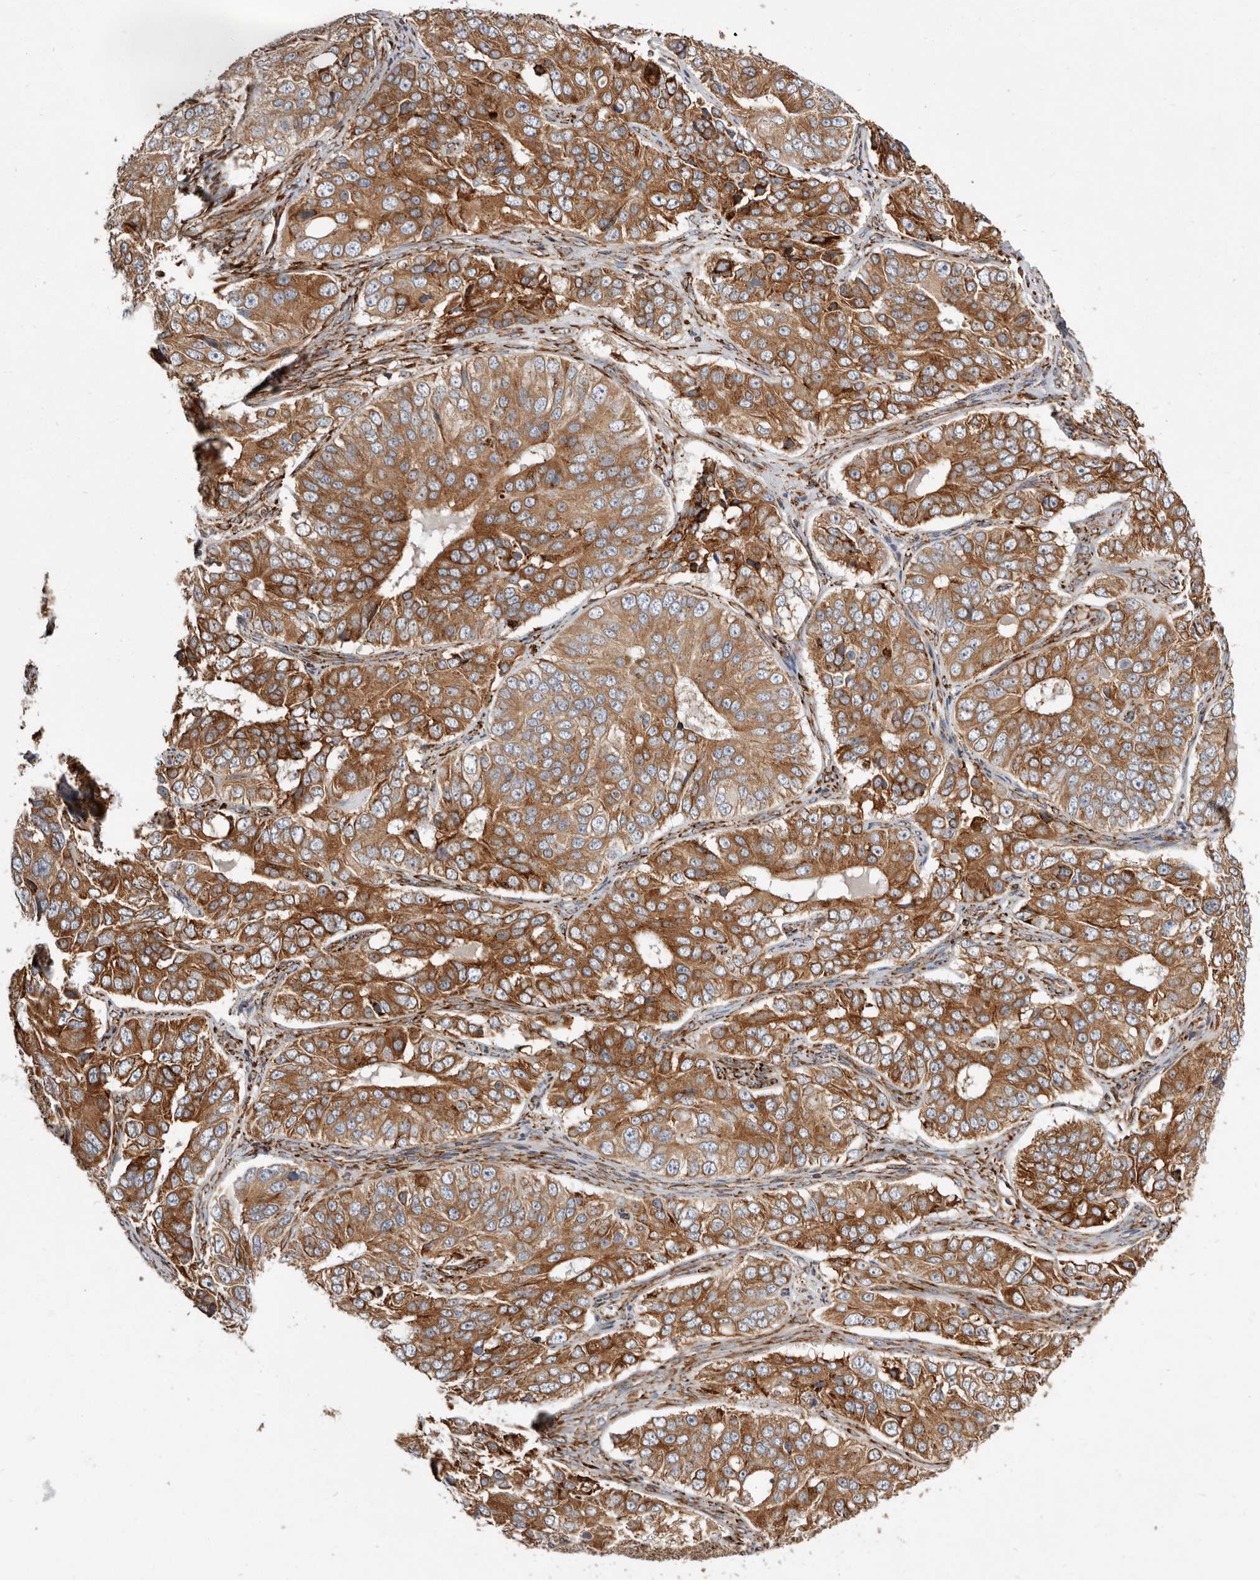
{"staining": {"intensity": "moderate", "quantity": ">75%", "location": "cytoplasmic/membranous"}, "tissue": "ovarian cancer", "cell_type": "Tumor cells", "image_type": "cancer", "snomed": [{"axis": "morphology", "description": "Carcinoma, endometroid"}, {"axis": "topography", "description": "Ovary"}], "caption": "Immunohistochemical staining of human ovarian cancer (endometroid carcinoma) exhibits medium levels of moderate cytoplasmic/membranous protein expression in approximately >75% of tumor cells.", "gene": "WDTC1", "patient": {"sex": "female", "age": 51}}